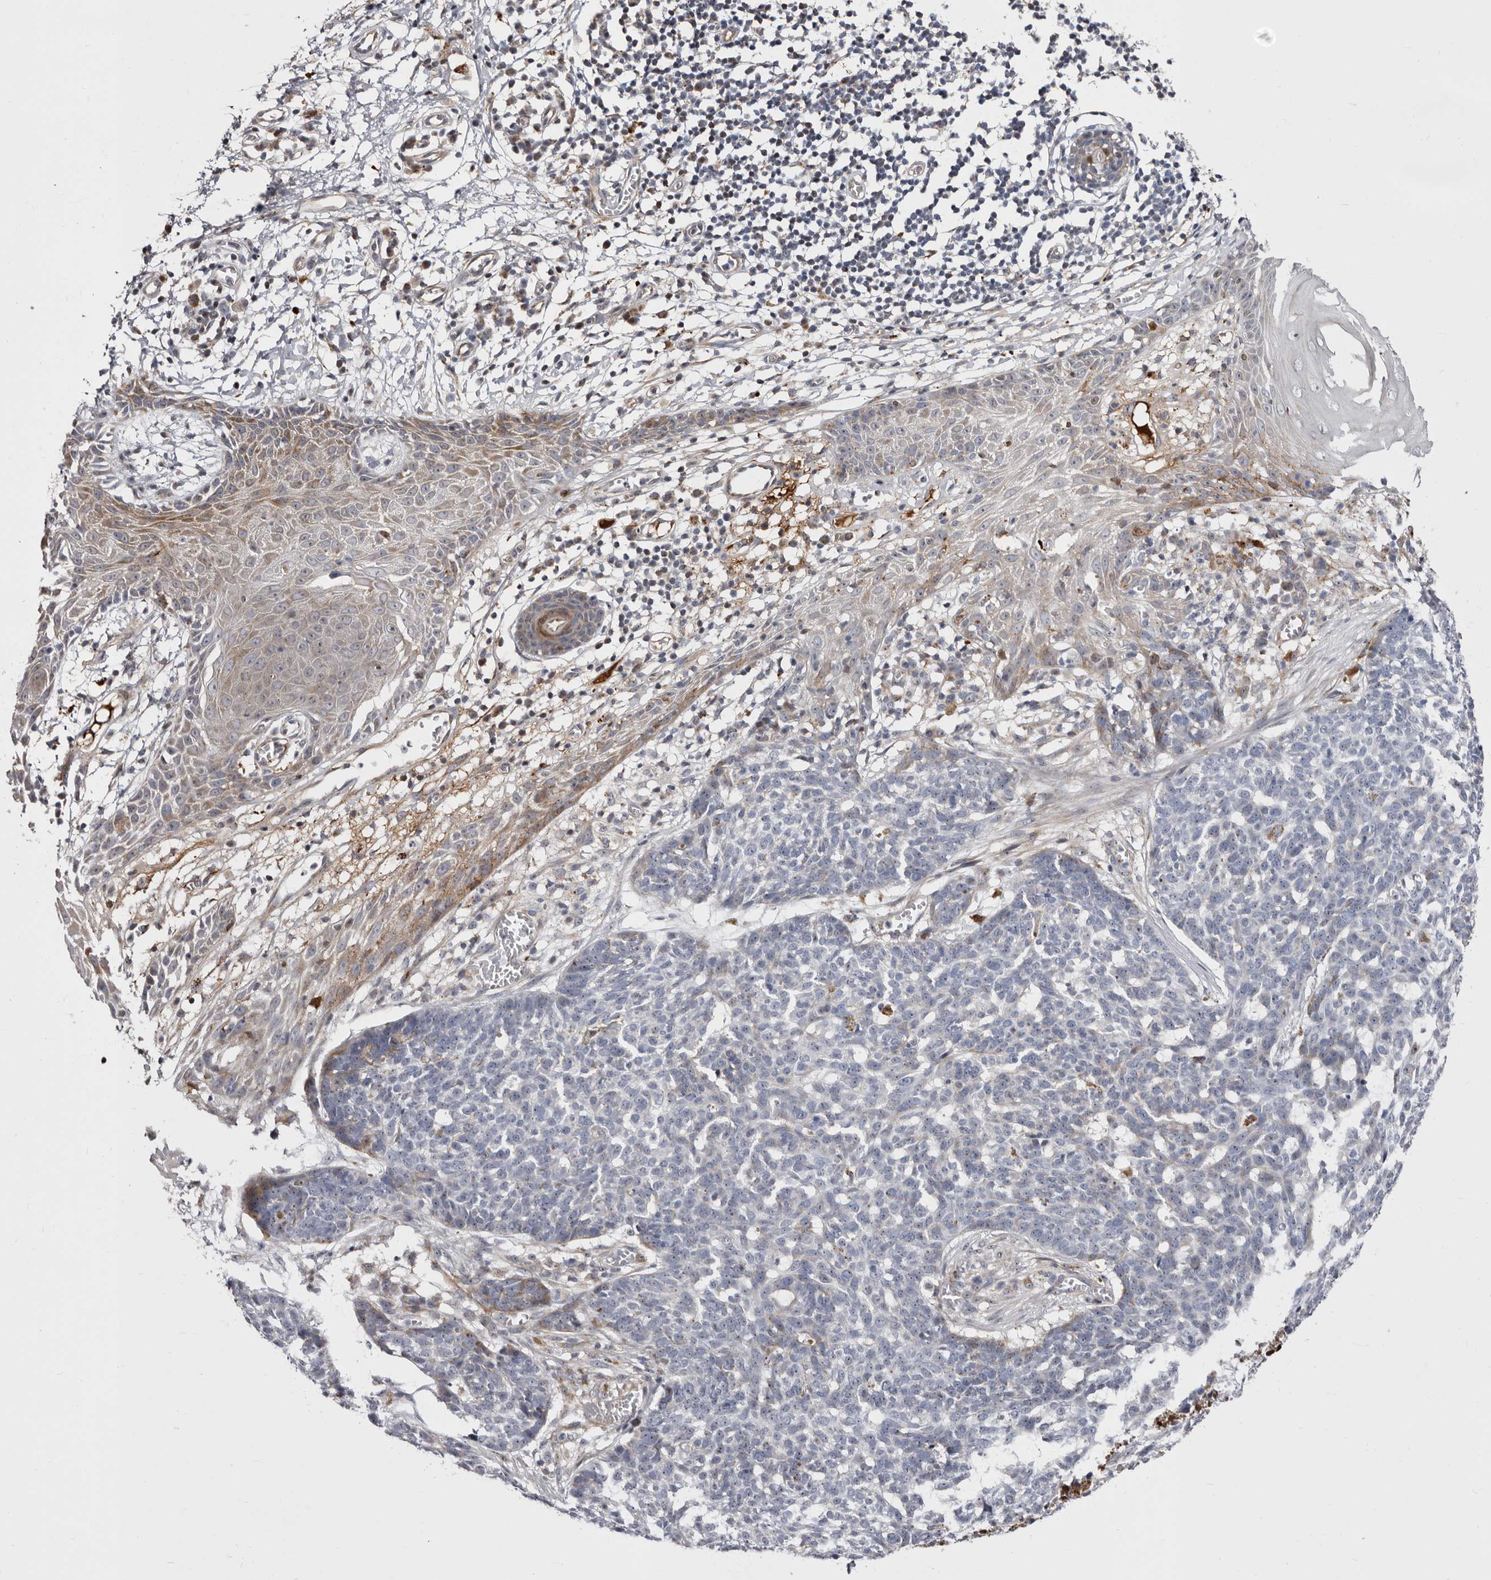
{"staining": {"intensity": "negative", "quantity": "none", "location": "none"}, "tissue": "skin cancer", "cell_type": "Tumor cells", "image_type": "cancer", "snomed": [{"axis": "morphology", "description": "Basal cell carcinoma"}, {"axis": "topography", "description": "Skin"}], "caption": "This is a photomicrograph of immunohistochemistry (IHC) staining of basal cell carcinoma (skin), which shows no expression in tumor cells.", "gene": "NUBPL", "patient": {"sex": "male", "age": 85}}